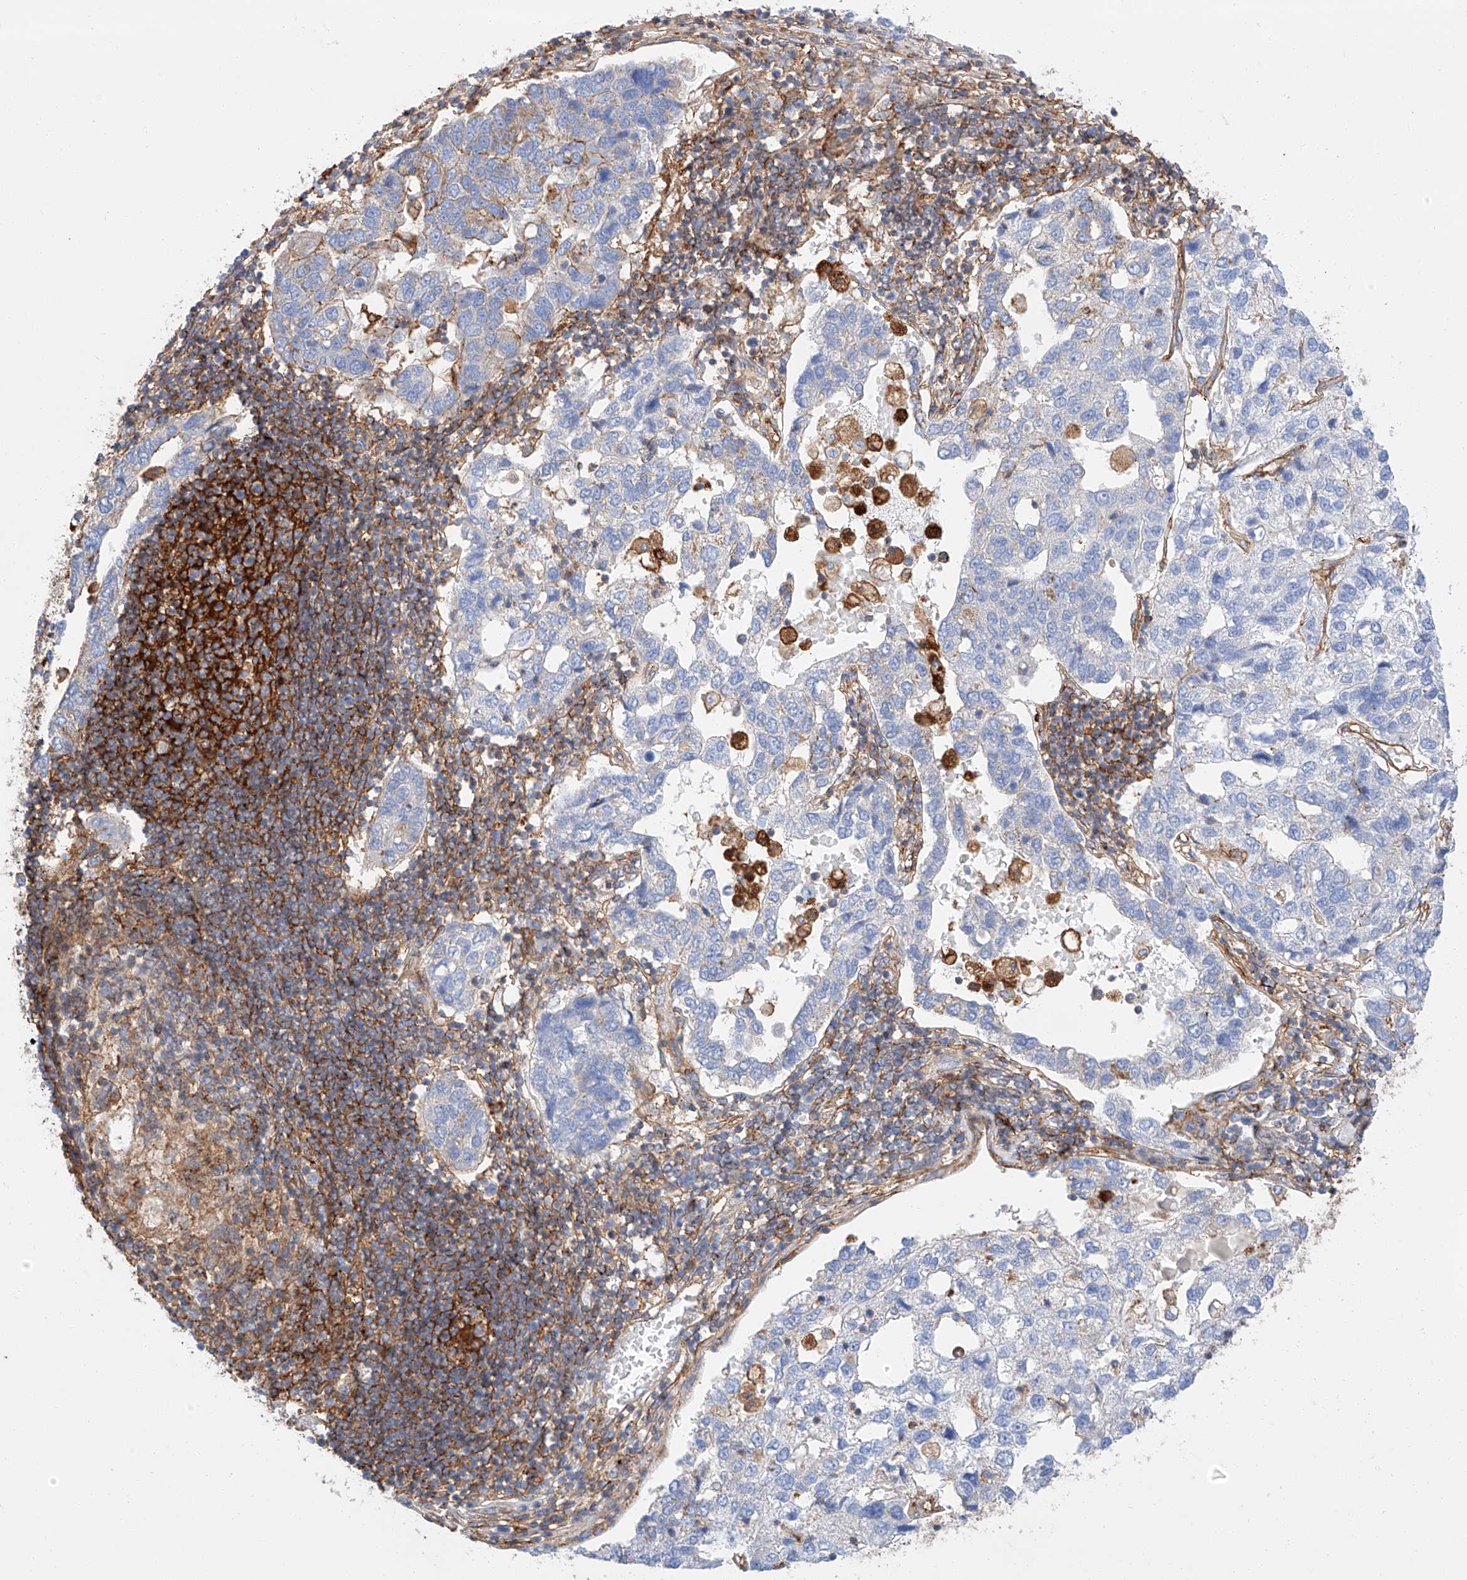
{"staining": {"intensity": "negative", "quantity": "none", "location": "none"}, "tissue": "pancreatic cancer", "cell_type": "Tumor cells", "image_type": "cancer", "snomed": [{"axis": "morphology", "description": "Adenocarcinoma, NOS"}, {"axis": "topography", "description": "Pancreas"}], "caption": "Pancreatic cancer (adenocarcinoma) was stained to show a protein in brown. There is no significant expression in tumor cells.", "gene": "HAUS4", "patient": {"sex": "female", "age": 61}}